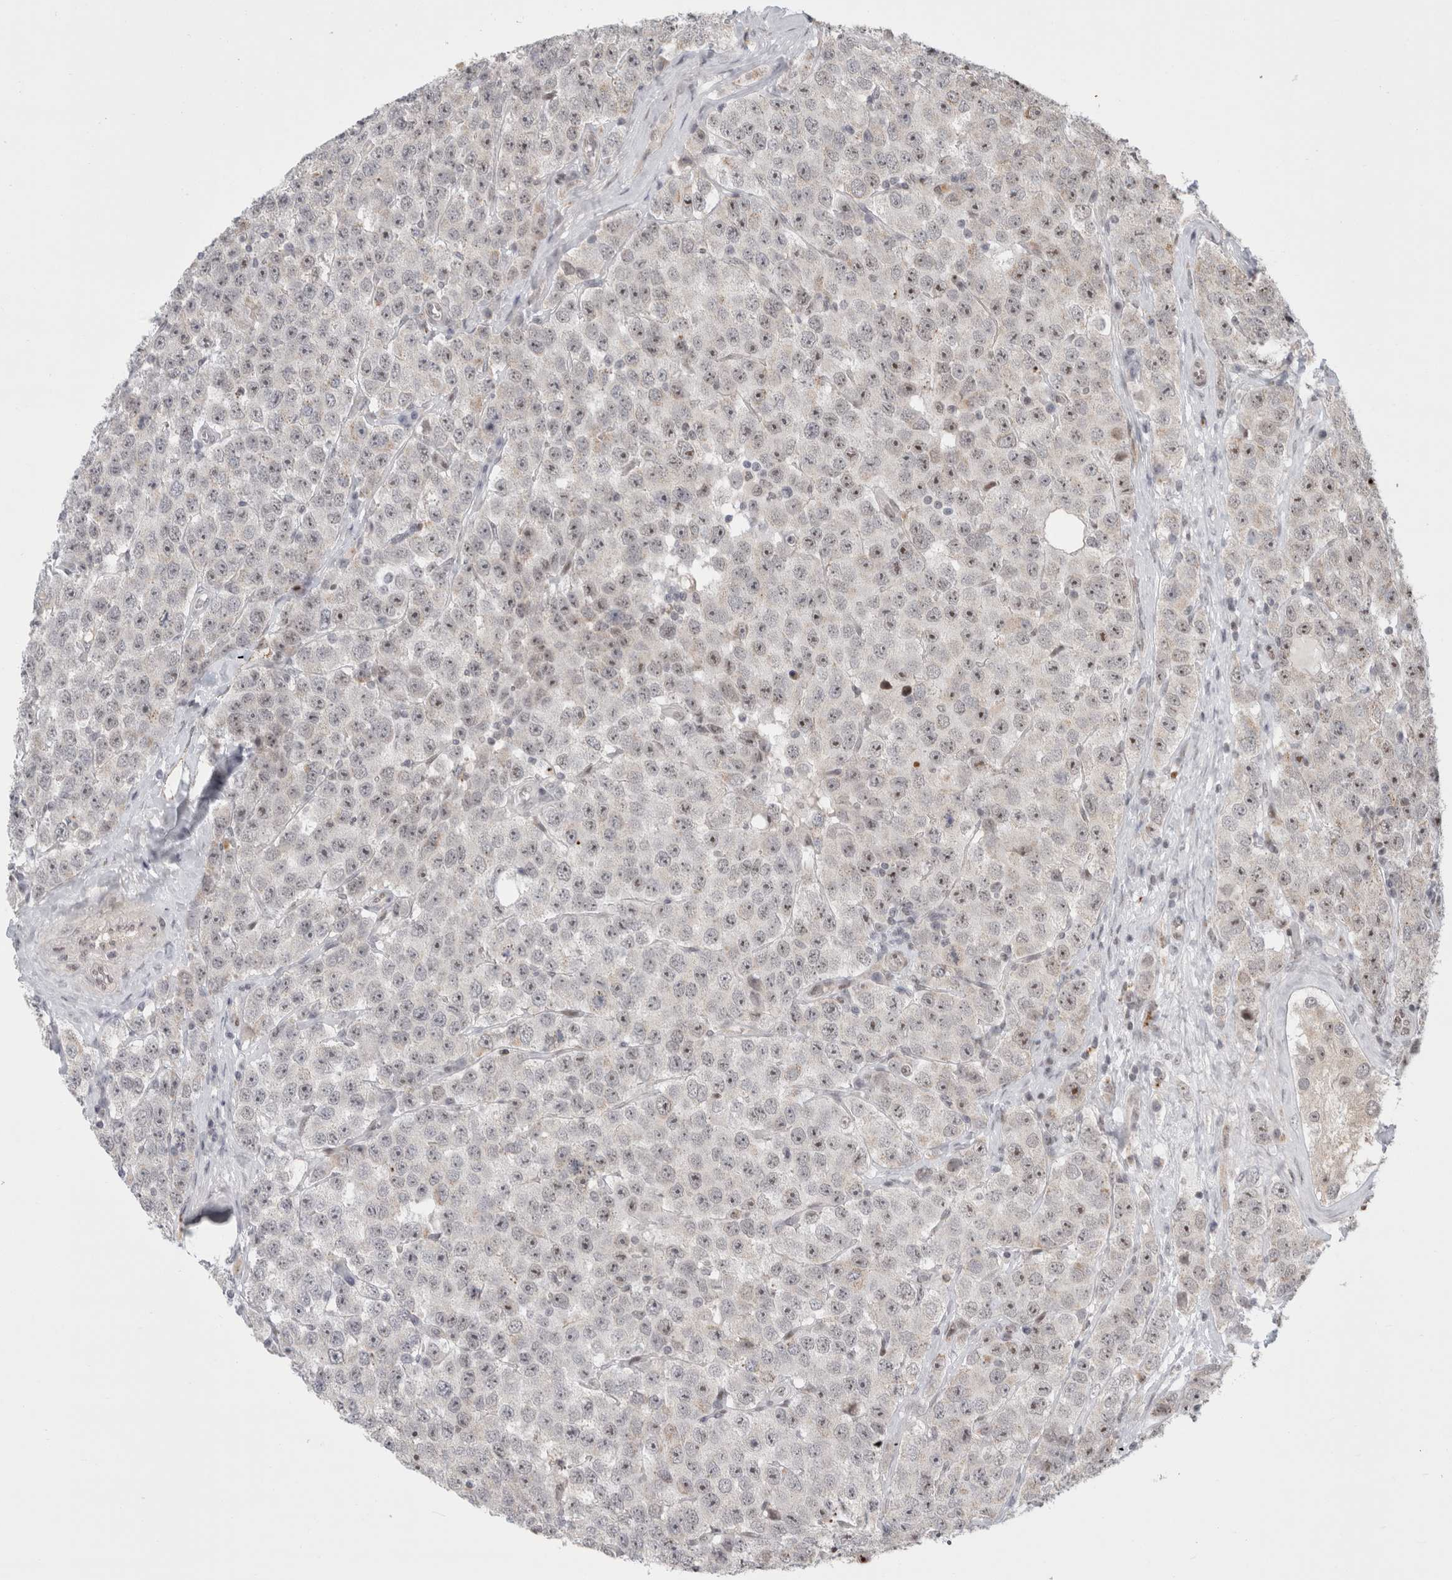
{"staining": {"intensity": "negative", "quantity": "none", "location": "none"}, "tissue": "testis cancer", "cell_type": "Tumor cells", "image_type": "cancer", "snomed": [{"axis": "morphology", "description": "Seminoma, NOS"}, {"axis": "morphology", "description": "Carcinoma, Embryonal, NOS"}, {"axis": "topography", "description": "Testis"}], "caption": "Immunohistochemistry (IHC) image of testis cancer (embryonal carcinoma) stained for a protein (brown), which demonstrates no positivity in tumor cells.", "gene": "SENP6", "patient": {"sex": "male", "age": 28}}